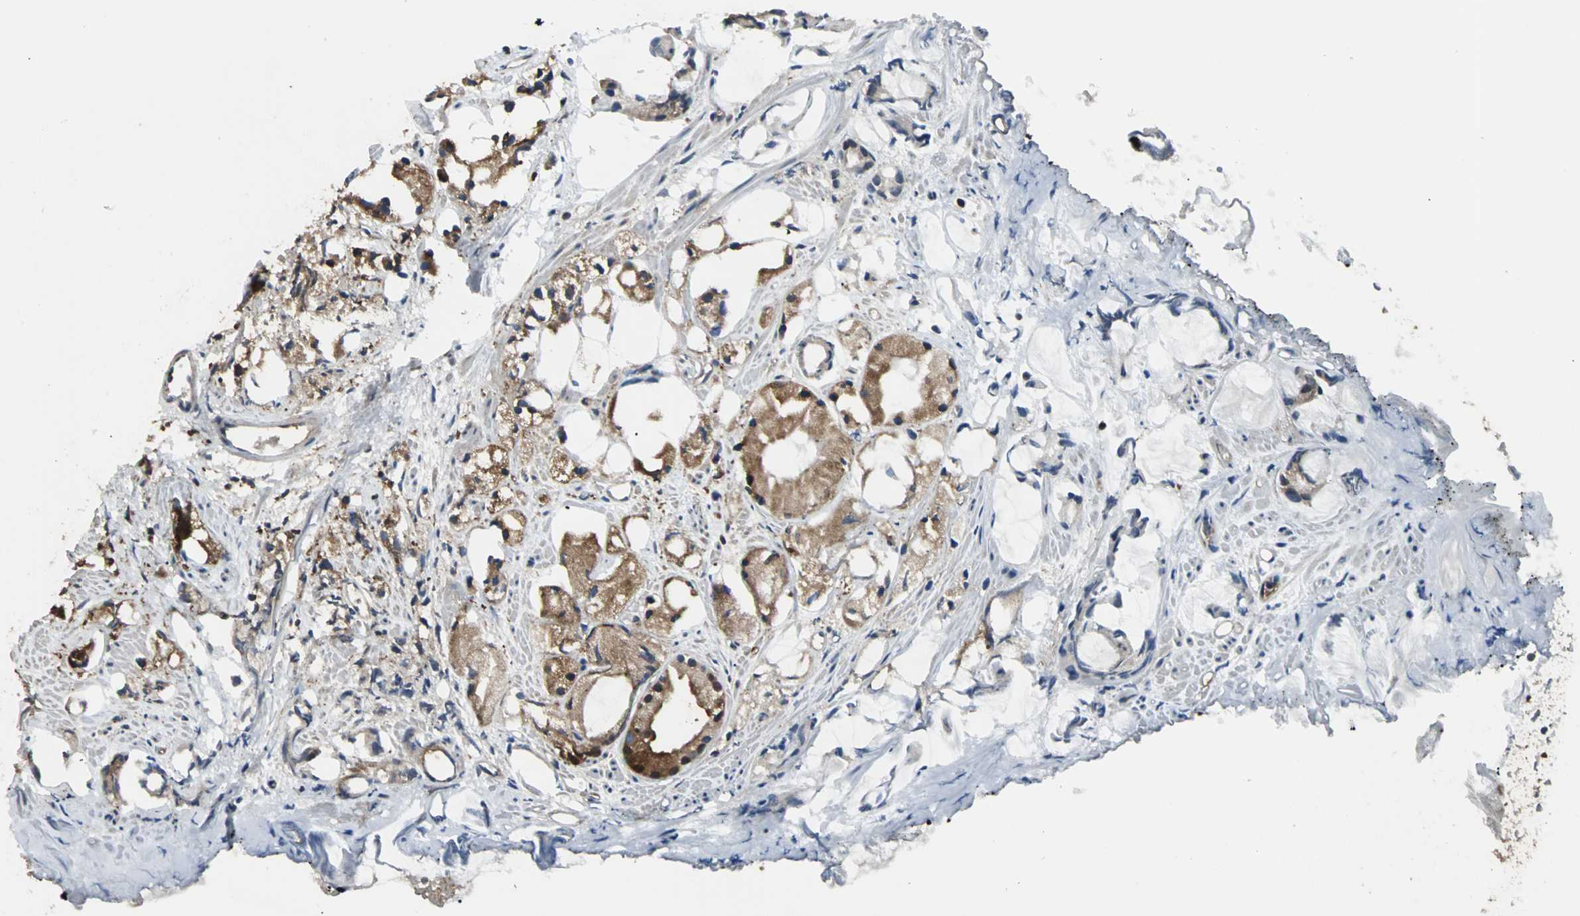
{"staining": {"intensity": "strong", "quantity": ">75%", "location": "cytoplasmic/membranous"}, "tissue": "prostate cancer", "cell_type": "Tumor cells", "image_type": "cancer", "snomed": [{"axis": "morphology", "description": "Adenocarcinoma, Low grade"}, {"axis": "topography", "description": "Prostate"}], "caption": "Human prostate cancer (low-grade adenocarcinoma) stained with a brown dye shows strong cytoplasmic/membranous positive positivity in about >75% of tumor cells.", "gene": "LRRFIP1", "patient": {"sex": "male", "age": 63}}